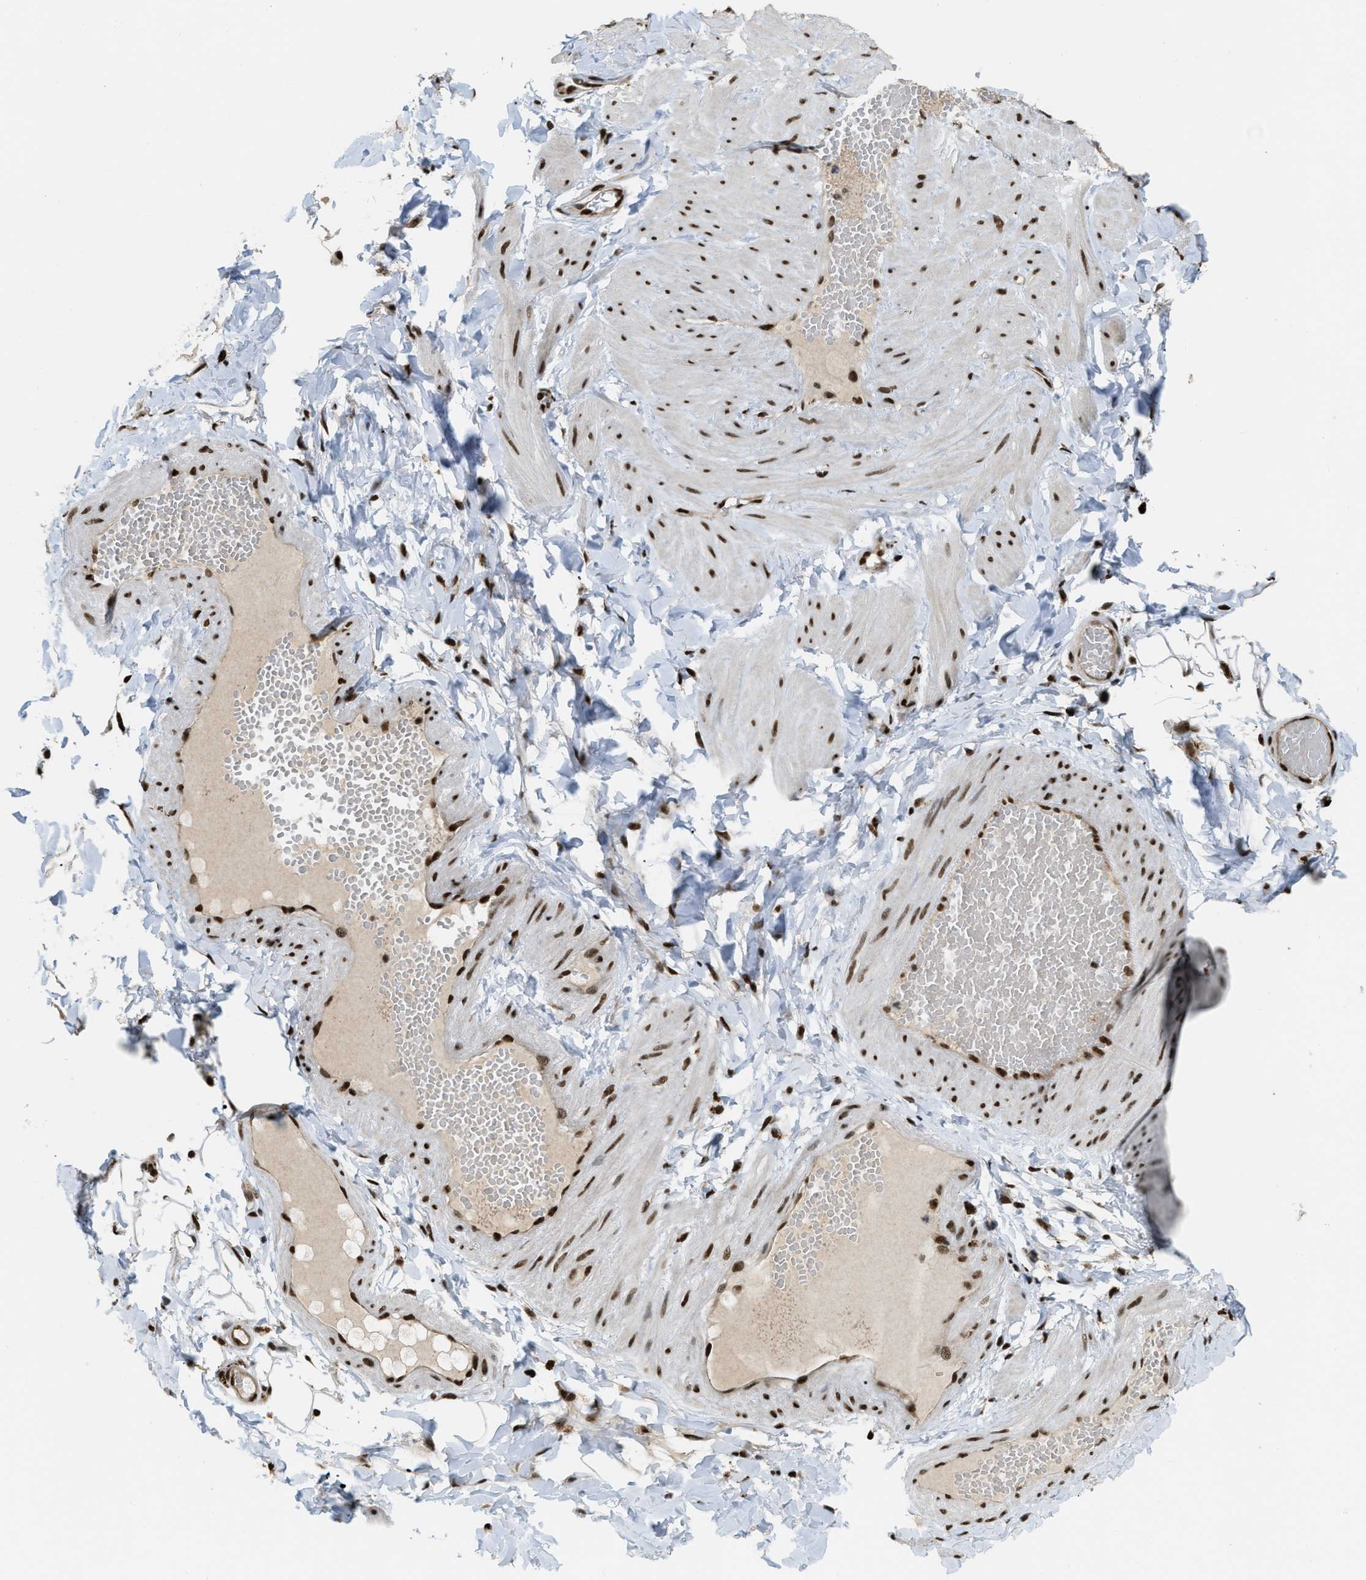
{"staining": {"intensity": "strong", "quantity": ">75%", "location": "nuclear"}, "tissue": "adipose tissue", "cell_type": "Adipocytes", "image_type": "normal", "snomed": [{"axis": "morphology", "description": "Normal tissue, NOS"}, {"axis": "topography", "description": "Adipose tissue"}, {"axis": "topography", "description": "Vascular tissue"}, {"axis": "topography", "description": "Peripheral nerve tissue"}], "caption": "Immunohistochemical staining of normal human adipose tissue displays high levels of strong nuclear staining in approximately >75% of adipocytes.", "gene": "NUMA1", "patient": {"sex": "male", "age": 25}}